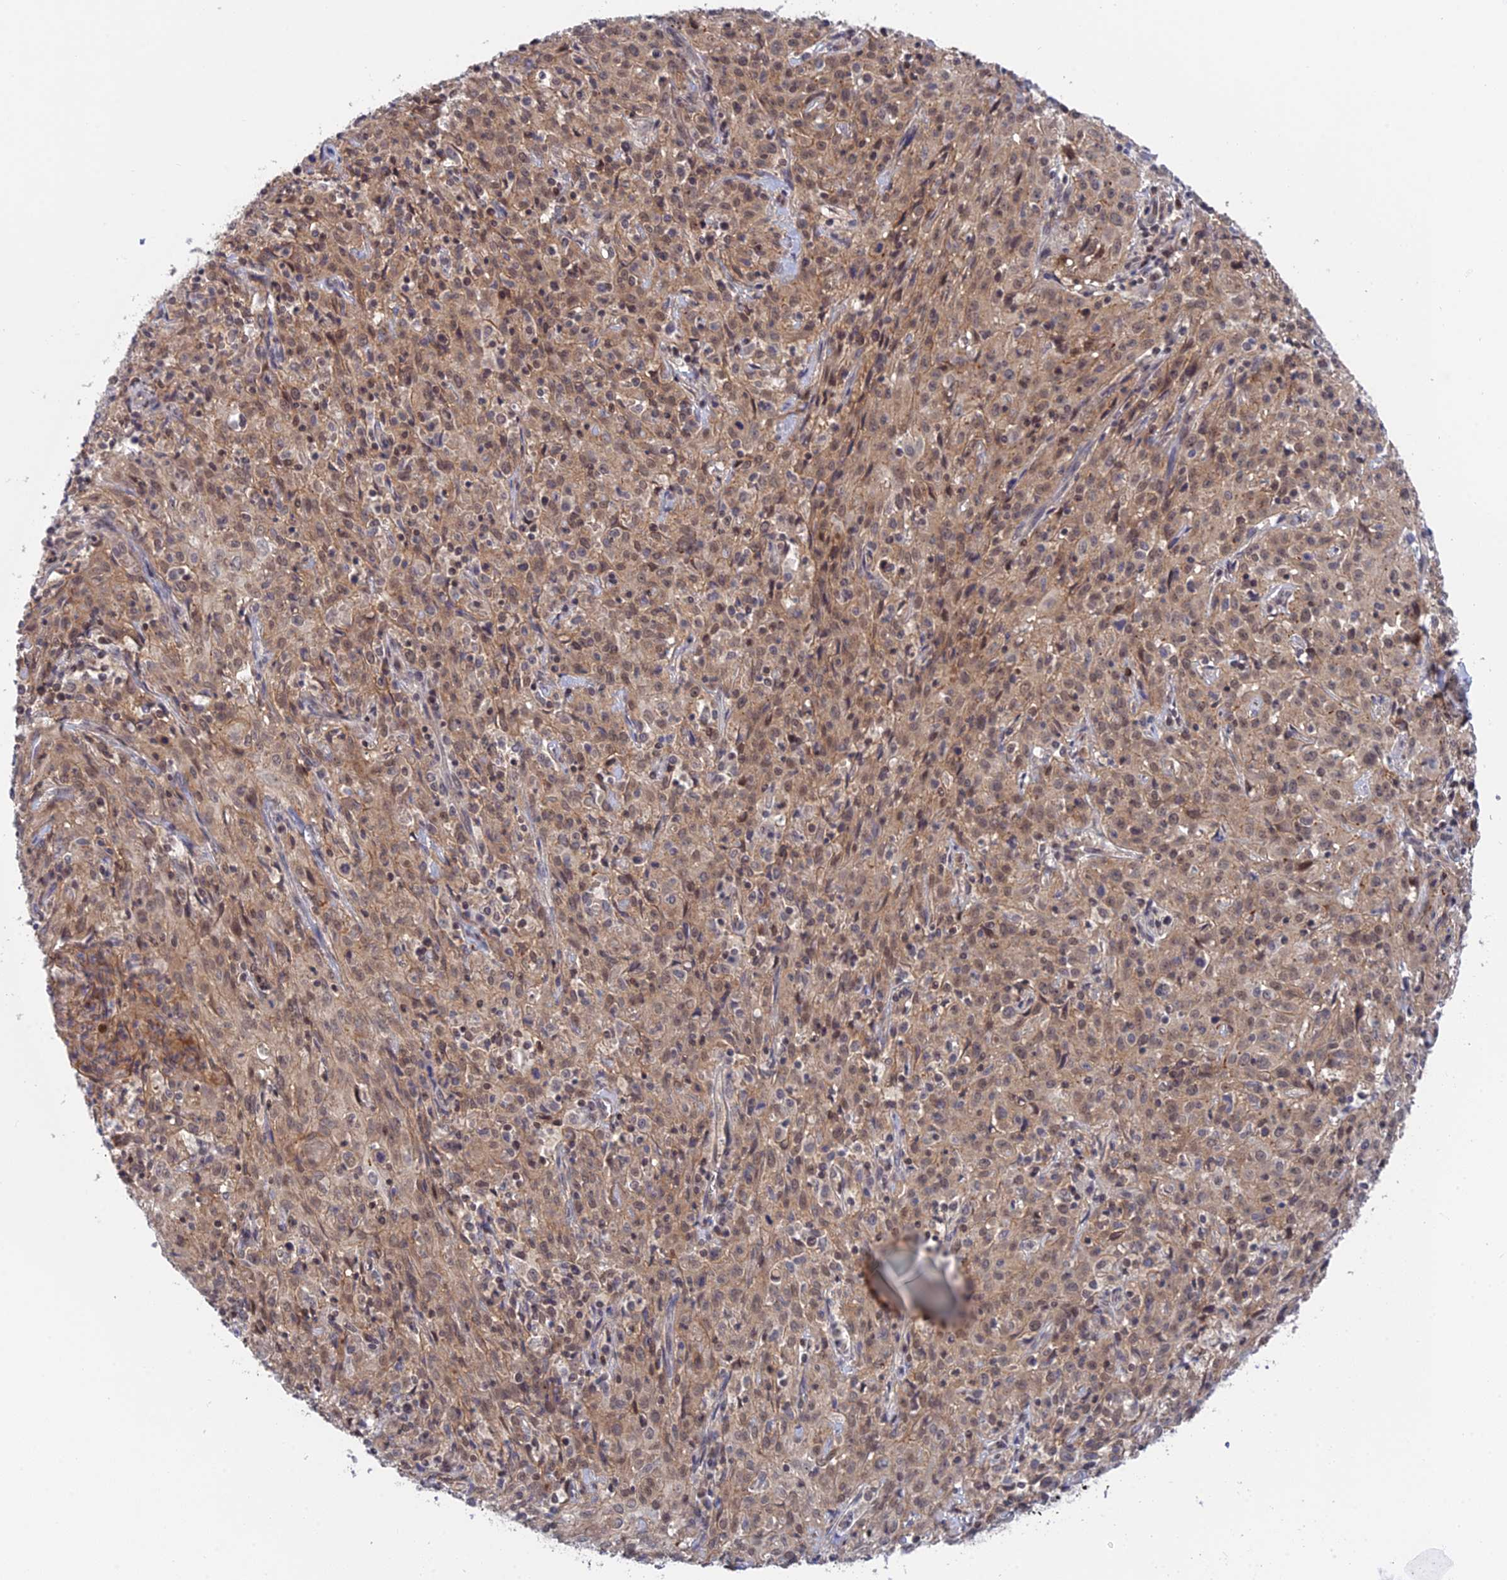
{"staining": {"intensity": "moderate", "quantity": "25%-75%", "location": "nuclear"}, "tissue": "cervical cancer", "cell_type": "Tumor cells", "image_type": "cancer", "snomed": [{"axis": "morphology", "description": "Squamous cell carcinoma, NOS"}, {"axis": "topography", "description": "Cervix"}], "caption": "An image of human cervical cancer stained for a protein exhibits moderate nuclear brown staining in tumor cells. (Stains: DAB (3,3'-diaminobenzidine) in brown, nuclei in blue, Microscopy: brightfield microscopy at high magnification).", "gene": "TCEA1", "patient": {"sex": "female", "age": 57}}